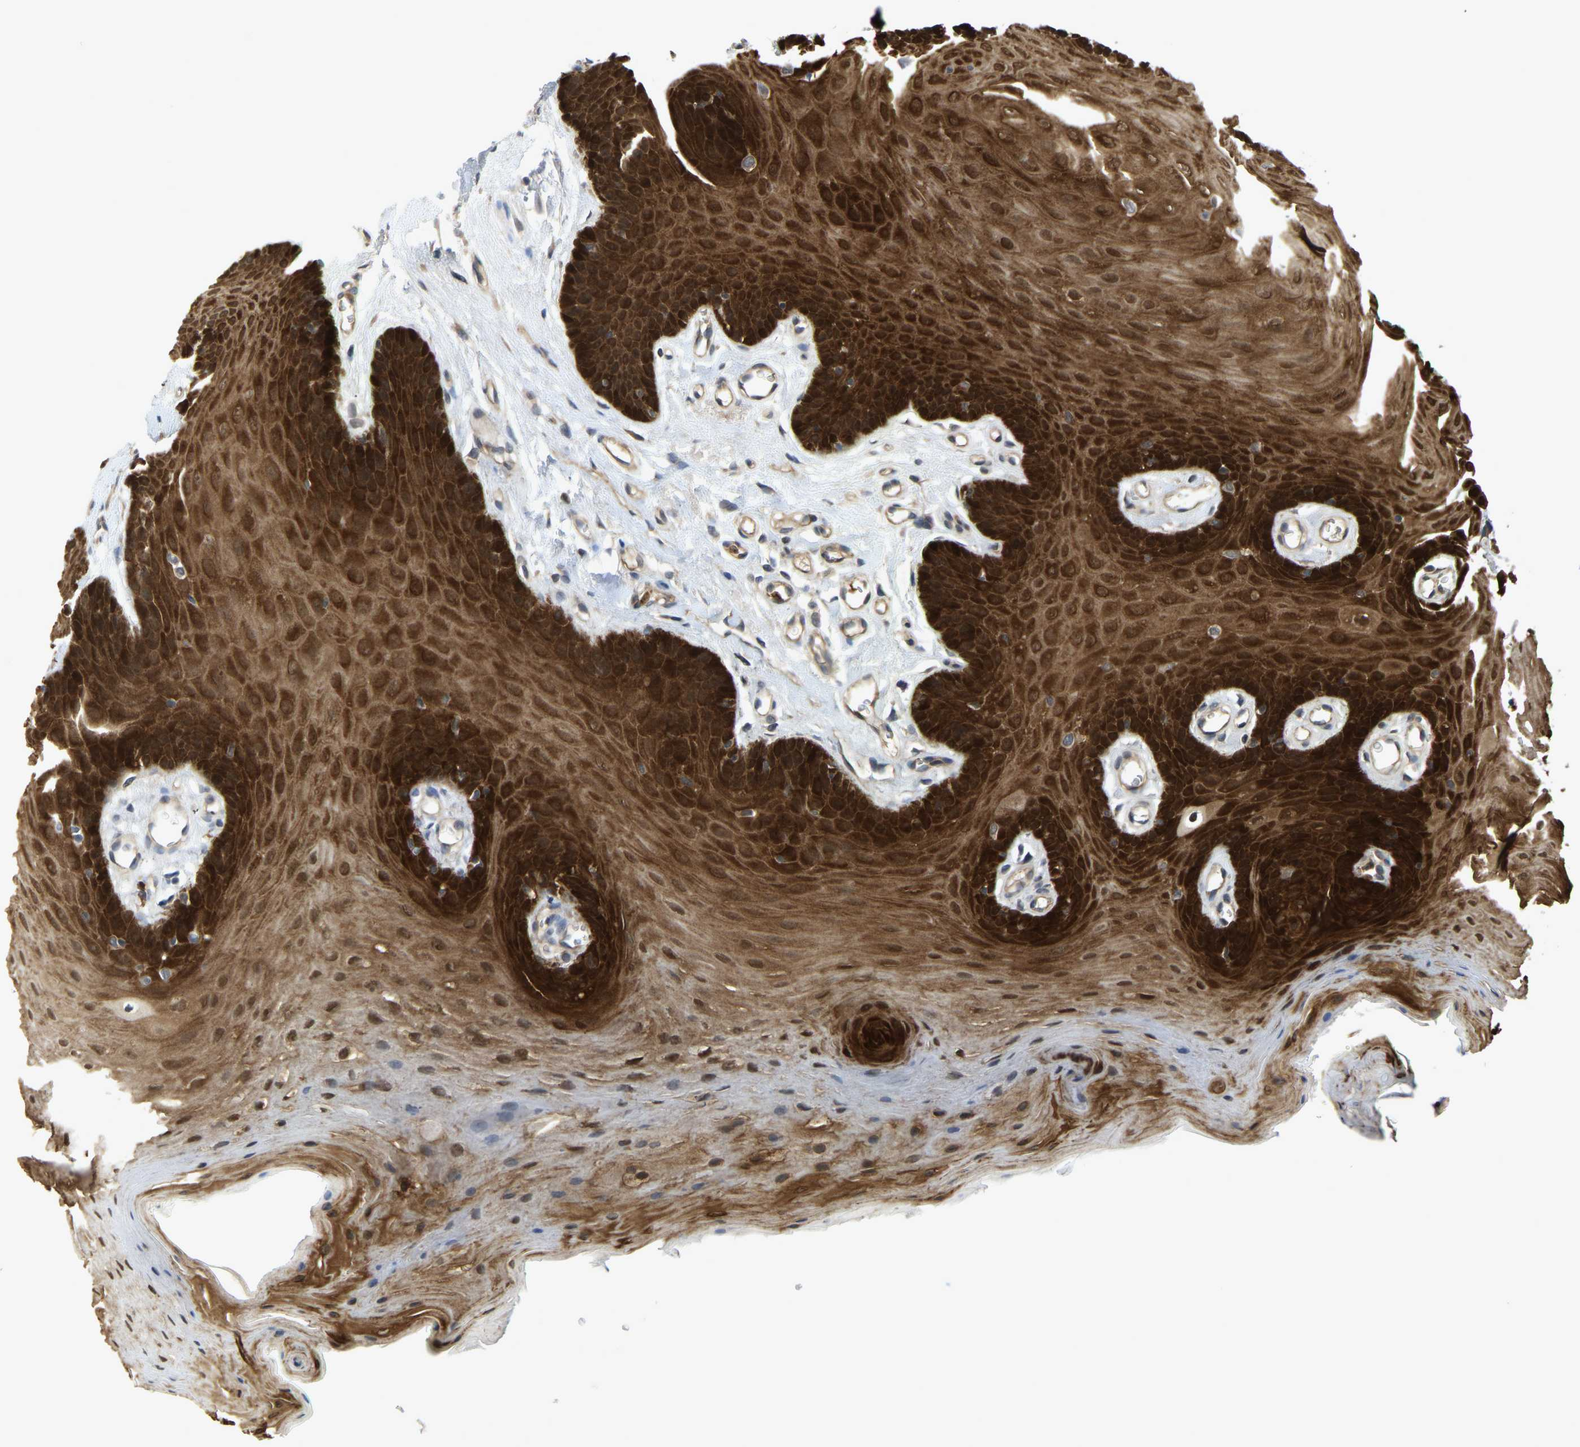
{"staining": {"intensity": "strong", "quantity": ">75%", "location": "cytoplasmic/membranous"}, "tissue": "oral mucosa", "cell_type": "Squamous epithelial cells", "image_type": "normal", "snomed": [{"axis": "morphology", "description": "Normal tissue, NOS"}, {"axis": "morphology", "description": "Squamous cell carcinoma, NOS"}, {"axis": "topography", "description": "Oral tissue"}, {"axis": "topography", "description": "Head-Neck"}], "caption": "Immunohistochemical staining of benign human oral mucosa exhibits high levels of strong cytoplasmic/membranous positivity in about >75% of squamous epithelial cells. The protein of interest is stained brown, and the nuclei are stained in blue (DAB (3,3'-diaminobenzidine) IHC with brightfield microscopy, high magnification).", "gene": "SERPINB5", "patient": {"sex": "male", "age": 71}}